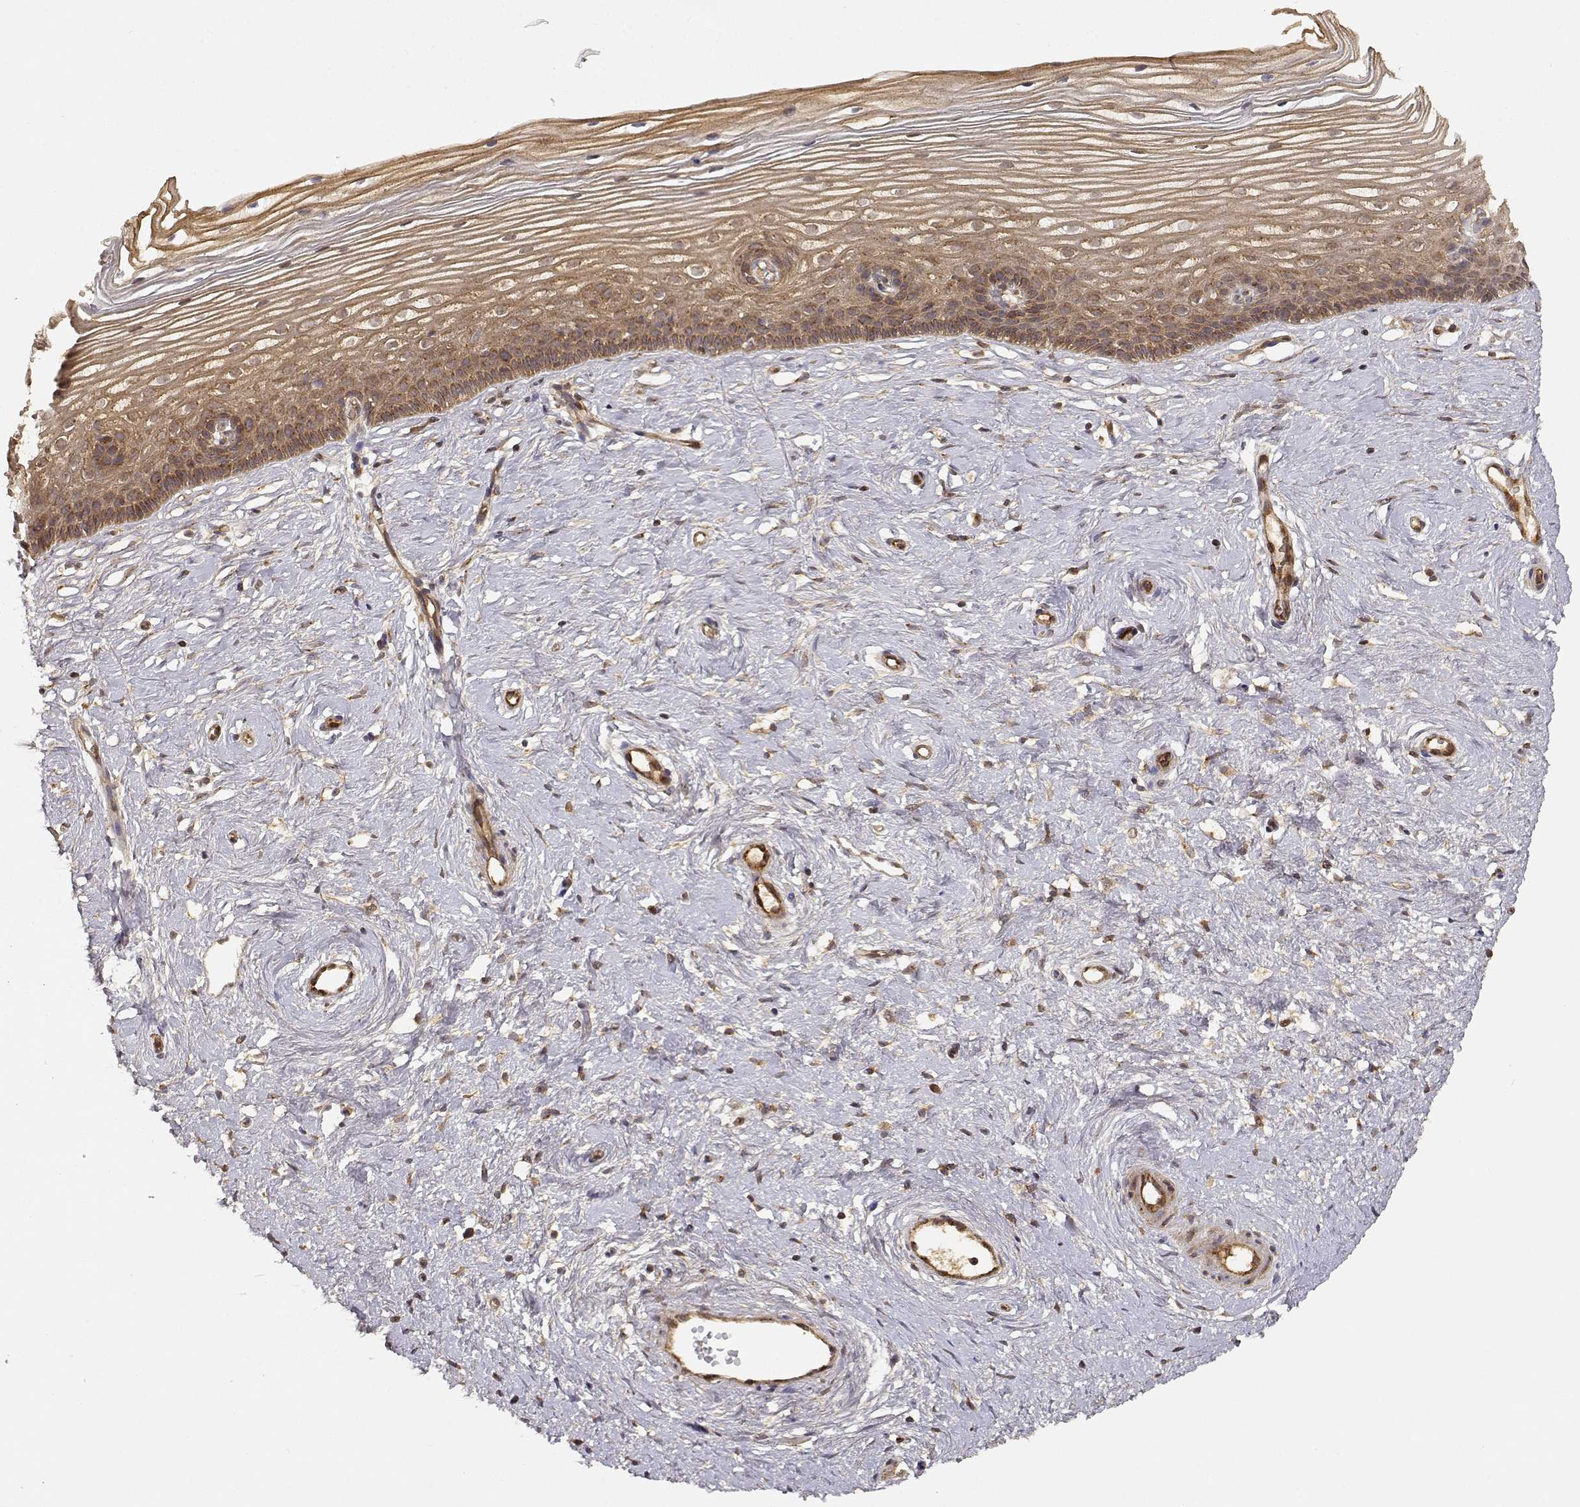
{"staining": {"intensity": "strong", "quantity": ">75%", "location": "cytoplasmic/membranous"}, "tissue": "cervix", "cell_type": "Glandular cells", "image_type": "normal", "snomed": [{"axis": "morphology", "description": "Normal tissue, NOS"}, {"axis": "topography", "description": "Cervix"}], "caption": "IHC (DAB (3,3'-diaminobenzidine)) staining of normal cervix demonstrates strong cytoplasmic/membranous protein positivity in about >75% of glandular cells.", "gene": "CDK5RAP2", "patient": {"sex": "female", "age": 40}}